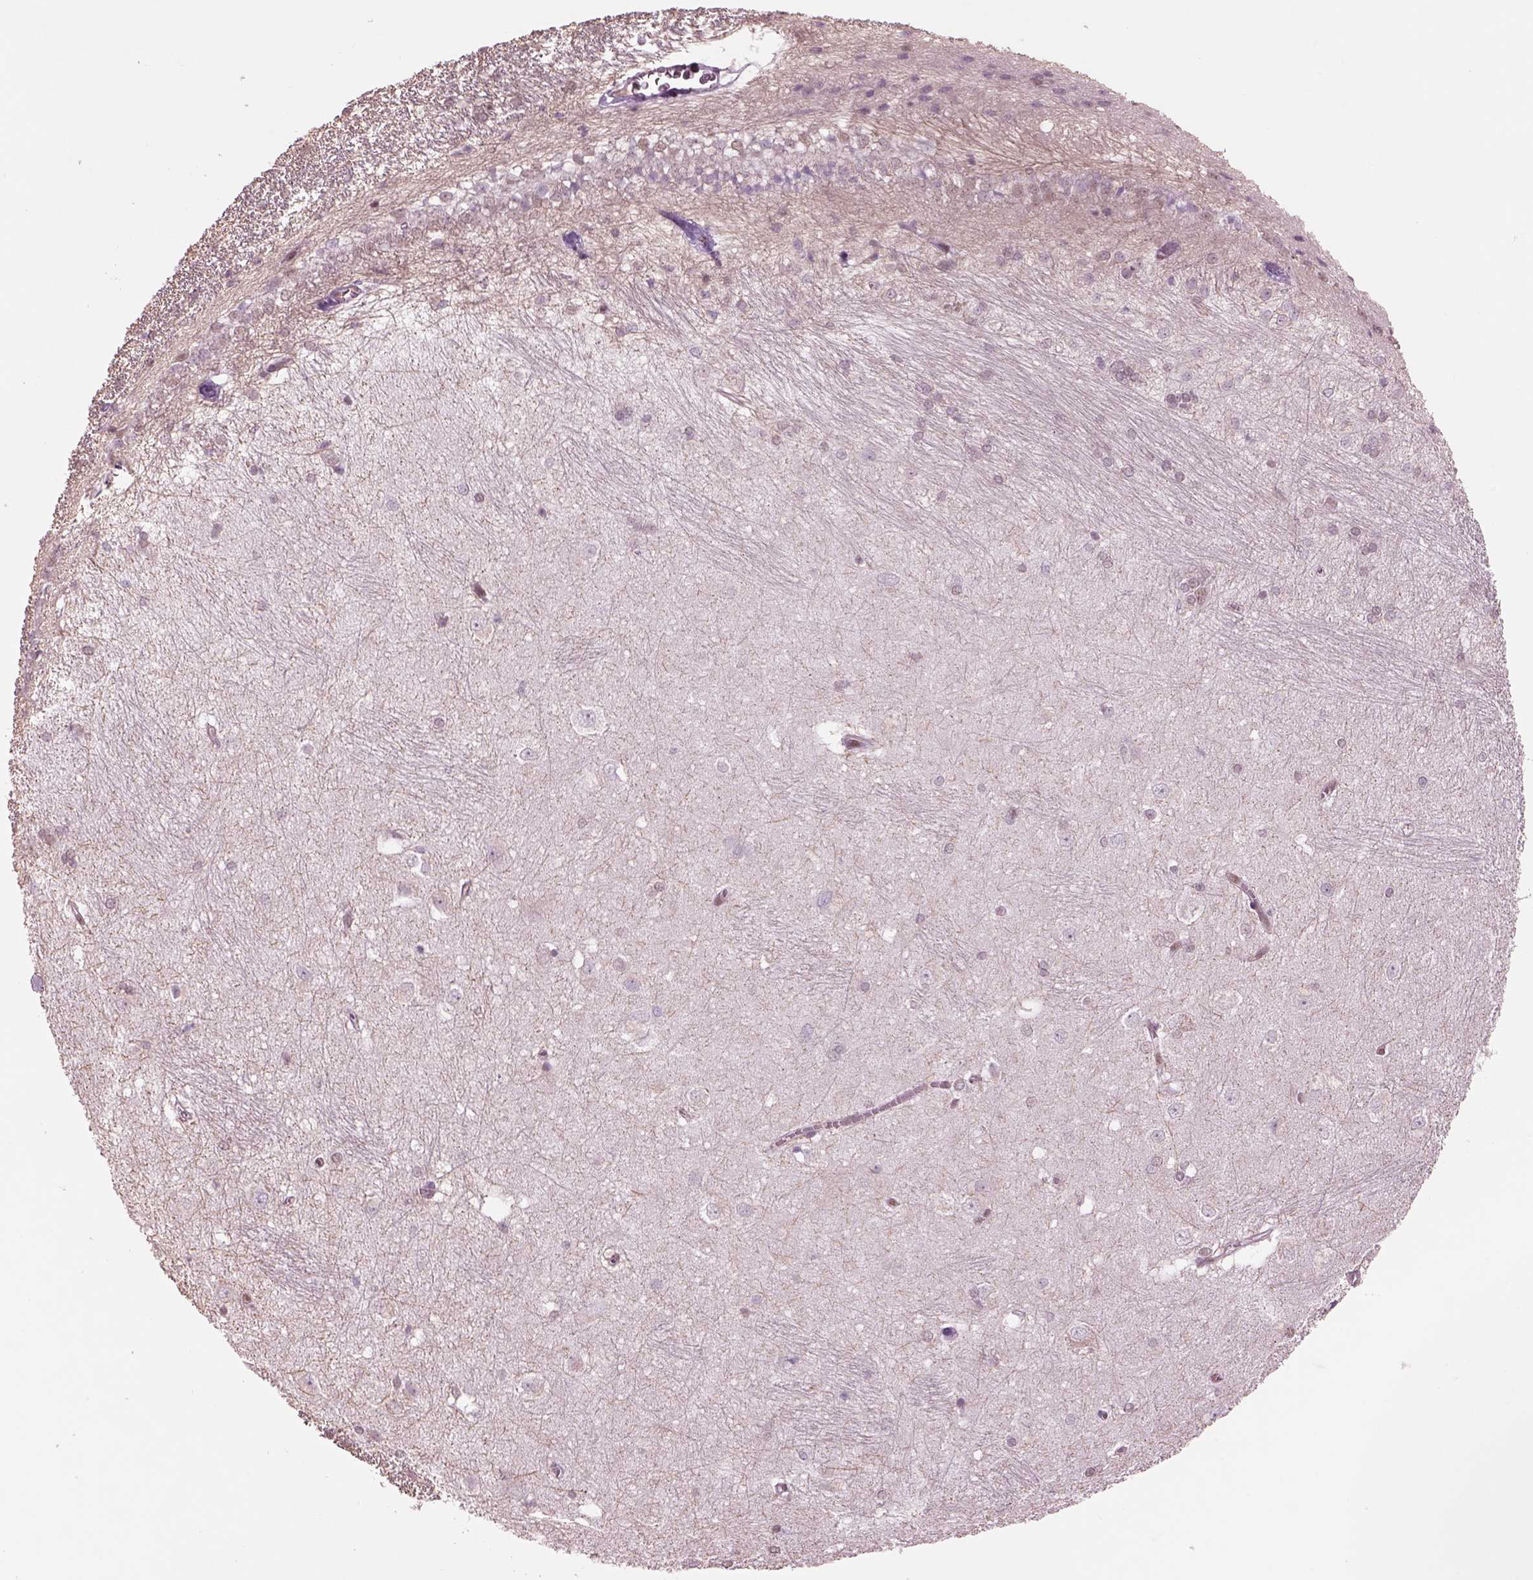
{"staining": {"intensity": "negative", "quantity": "none", "location": "none"}, "tissue": "hippocampus", "cell_type": "Glial cells", "image_type": "normal", "snomed": [{"axis": "morphology", "description": "Normal tissue, NOS"}, {"axis": "topography", "description": "Cerebral cortex"}, {"axis": "topography", "description": "Hippocampus"}], "caption": "IHC of unremarkable hippocampus reveals no staining in glial cells.", "gene": "SEPHS1", "patient": {"sex": "female", "age": 19}}